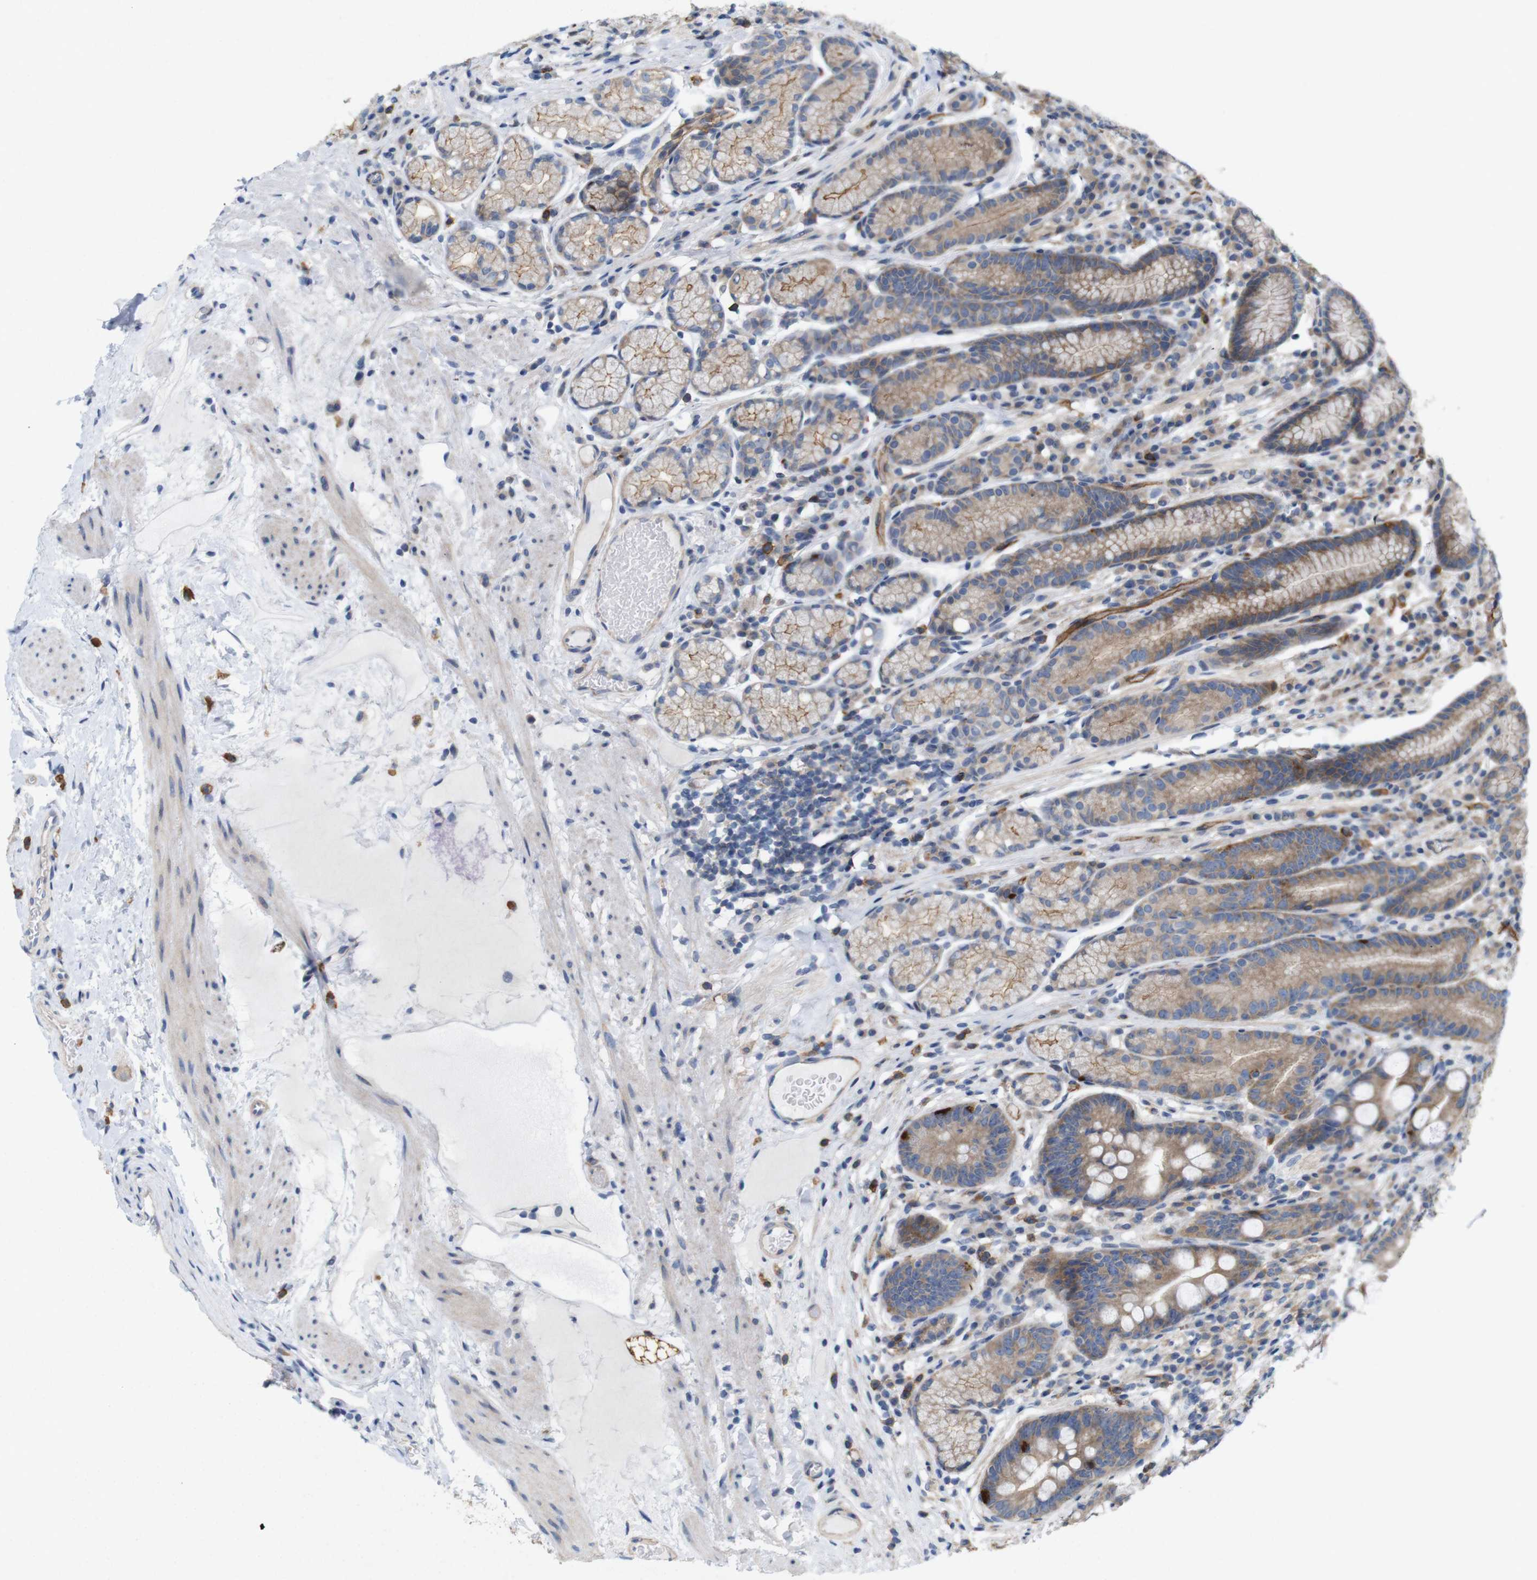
{"staining": {"intensity": "weak", "quantity": "25%-75%", "location": "cytoplasmic/membranous"}, "tissue": "stomach", "cell_type": "Glandular cells", "image_type": "normal", "snomed": [{"axis": "morphology", "description": "Normal tissue, NOS"}, {"axis": "topography", "description": "Stomach, lower"}], "caption": "Glandular cells demonstrate low levels of weak cytoplasmic/membranous expression in approximately 25%-75% of cells in benign stomach. The staining is performed using DAB brown chromogen to label protein expression. The nuclei are counter-stained blue using hematoxylin.", "gene": "SIGLEC8", "patient": {"sex": "male", "age": 52}}